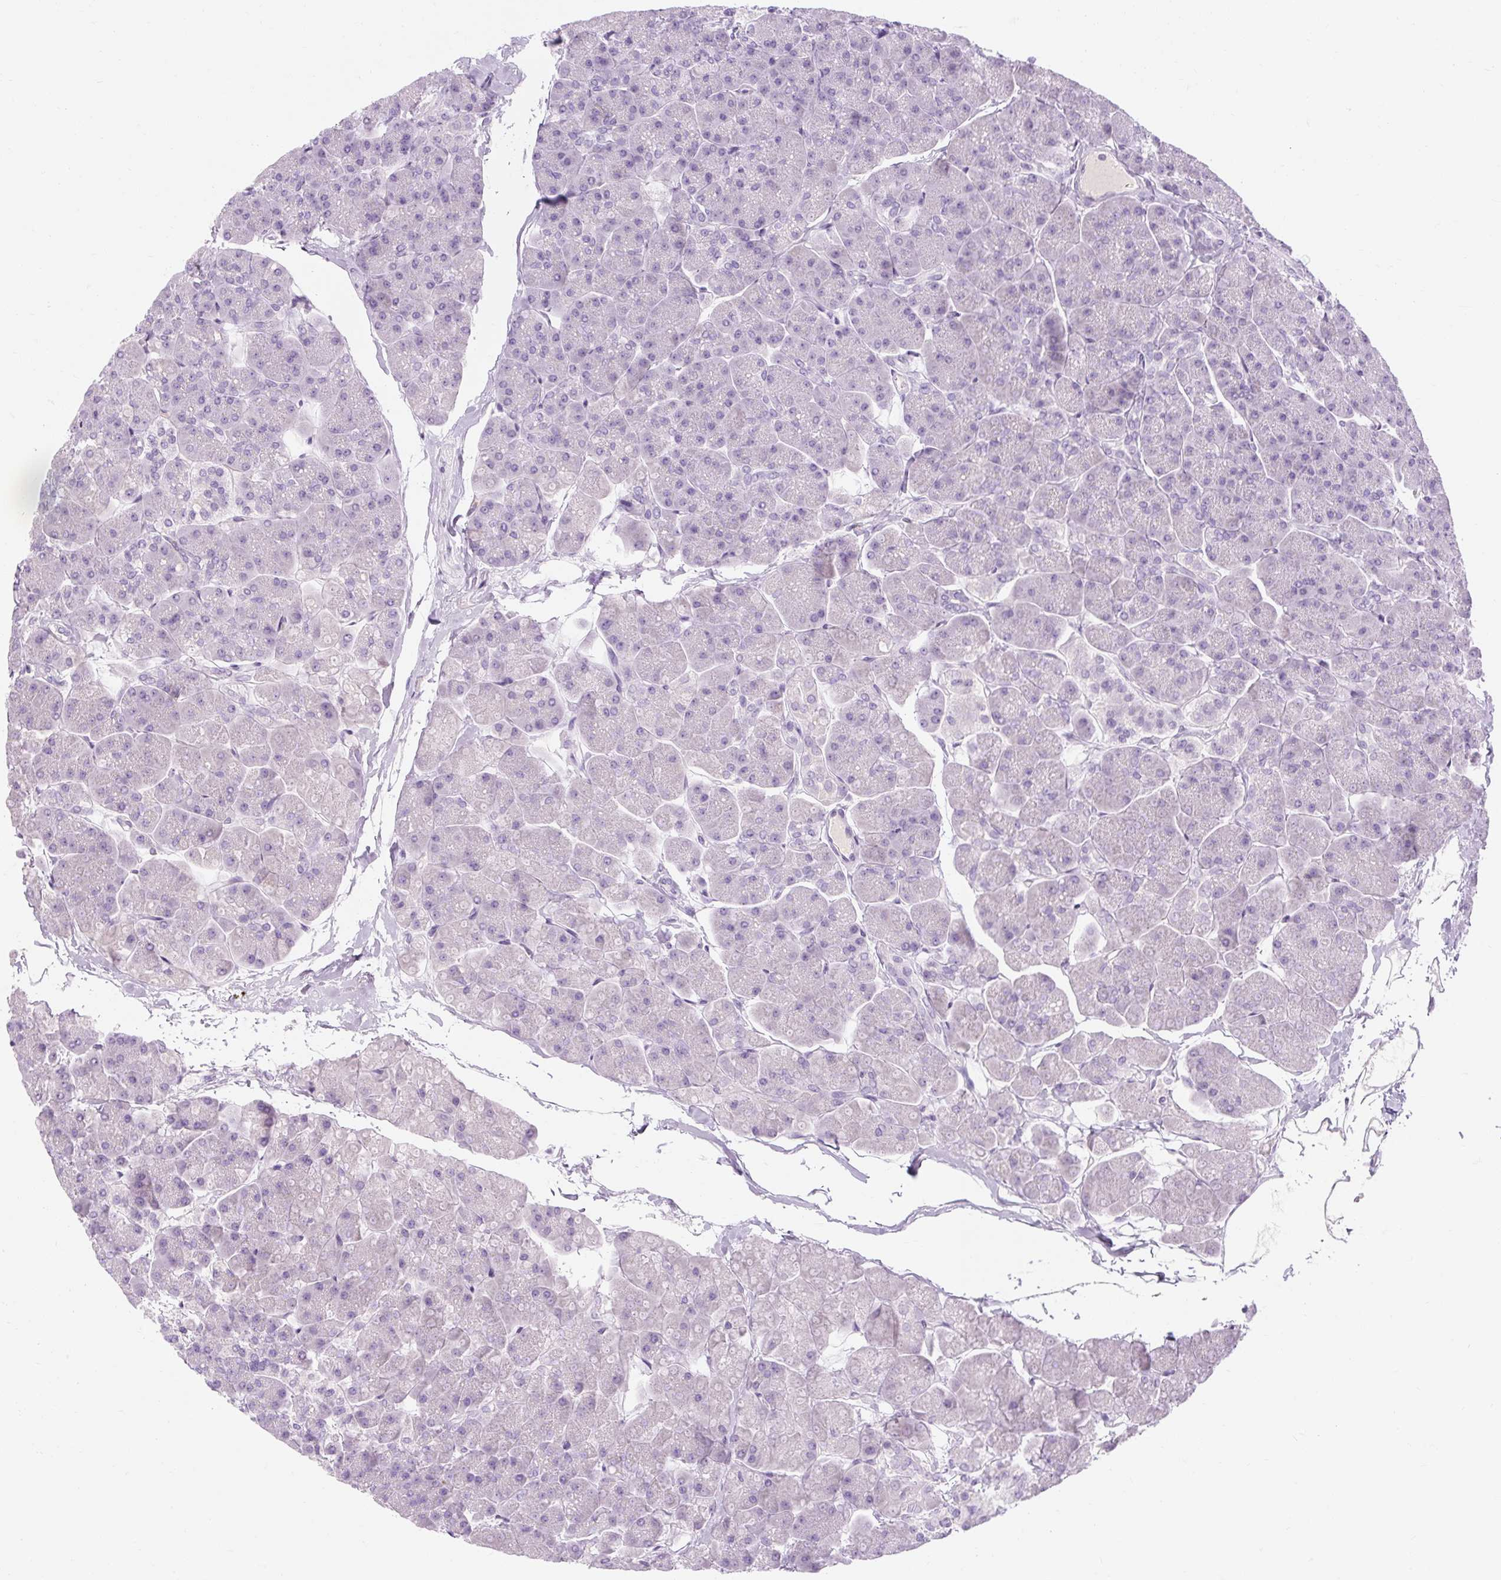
{"staining": {"intensity": "negative", "quantity": "none", "location": "none"}, "tissue": "pancreas", "cell_type": "Exocrine glandular cells", "image_type": "normal", "snomed": [{"axis": "morphology", "description": "Normal tissue, NOS"}, {"axis": "topography", "description": "Pancreas"}, {"axis": "topography", "description": "Peripheral nerve tissue"}], "caption": "An IHC micrograph of normal pancreas is shown. There is no staining in exocrine glandular cells of pancreas.", "gene": "TIGD2", "patient": {"sex": "male", "age": 54}}